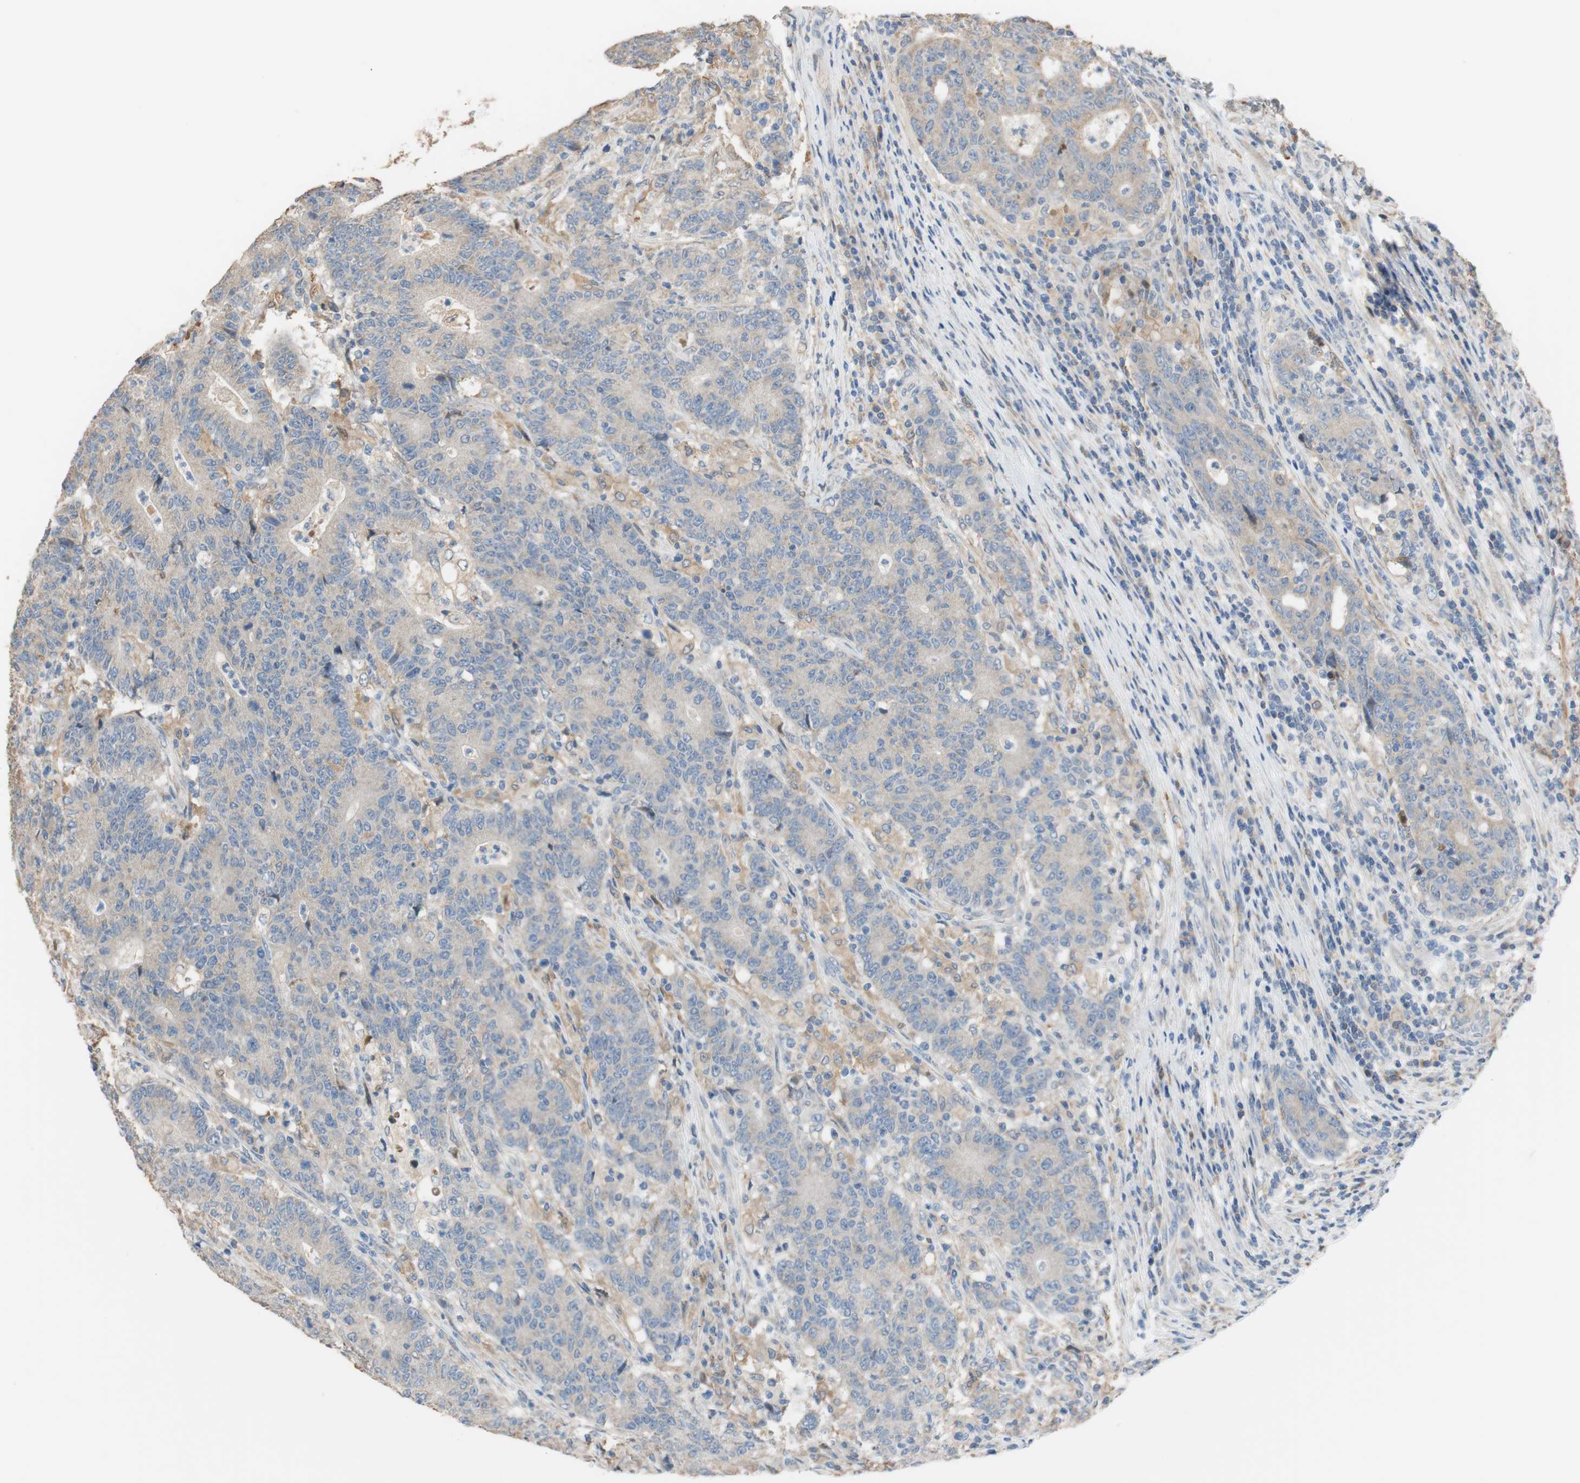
{"staining": {"intensity": "moderate", "quantity": ">75%", "location": "cytoplasmic/membranous"}, "tissue": "colorectal cancer", "cell_type": "Tumor cells", "image_type": "cancer", "snomed": [{"axis": "morphology", "description": "Normal tissue, NOS"}, {"axis": "morphology", "description": "Adenocarcinoma, NOS"}, {"axis": "topography", "description": "Colon"}], "caption": "Colorectal adenocarcinoma stained for a protein exhibits moderate cytoplasmic/membranous positivity in tumor cells.", "gene": "ALDH1A2", "patient": {"sex": "female", "age": 75}}